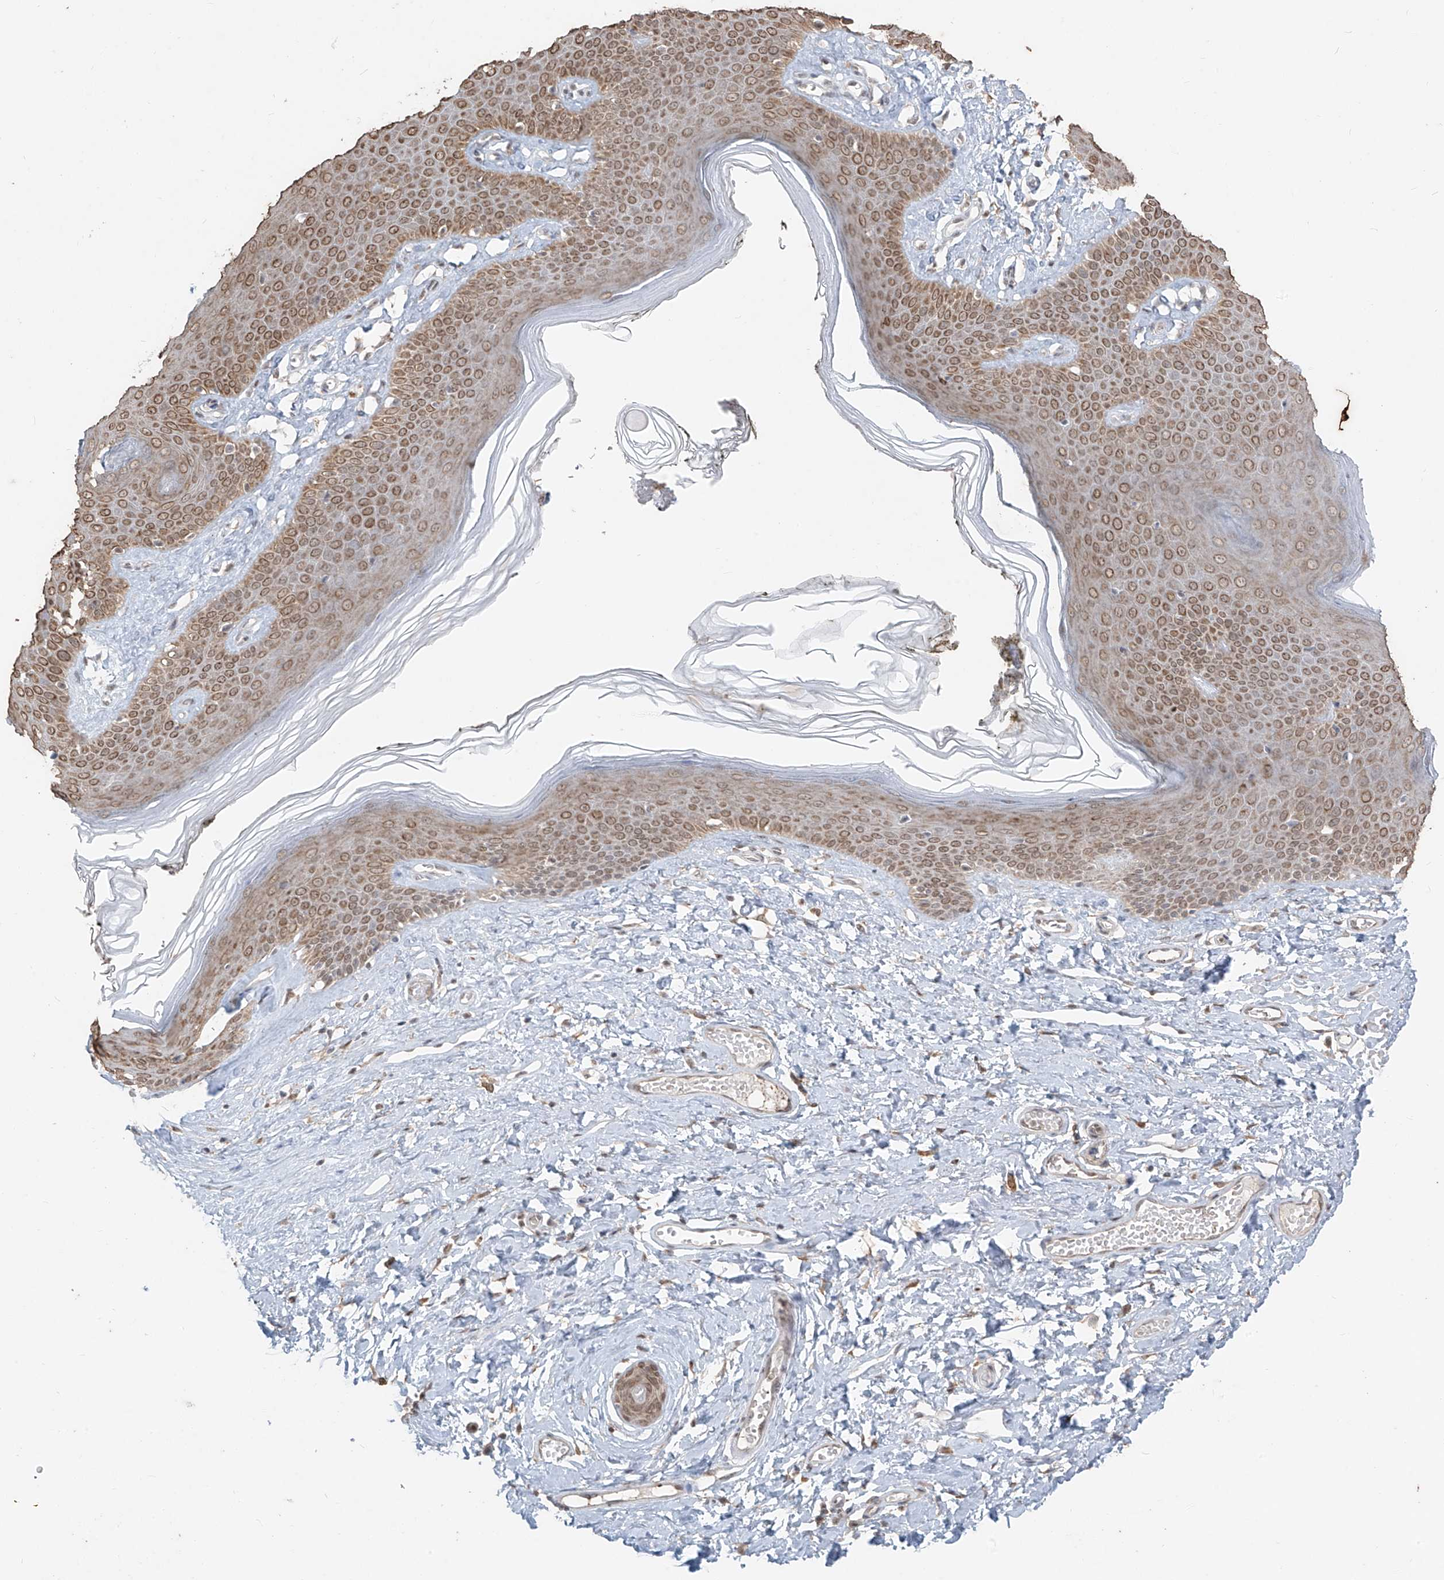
{"staining": {"intensity": "moderate", "quantity": ">75%", "location": "cytoplasmic/membranous,nuclear"}, "tissue": "skin", "cell_type": "Epidermal cells", "image_type": "normal", "snomed": [{"axis": "morphology", "description": "Normal tissue, NOS"}, {"axis": "morphology", "description": "Inflammation, NOS"}, {"axis": "topography", "description": "Vulva"}], "caption": "Immunohistochemical staining of benign human skin reveals moderate cytoplasmic/membranous,nuclear protein positivity in about >75% of epidermal cells. The protein is stained brown, and the nuclei are stained in blue (DAB IHC with brightfield microscopy, high magnification).", "gene": "TFEC", "patient": {"sex": "female", "age": 84}}